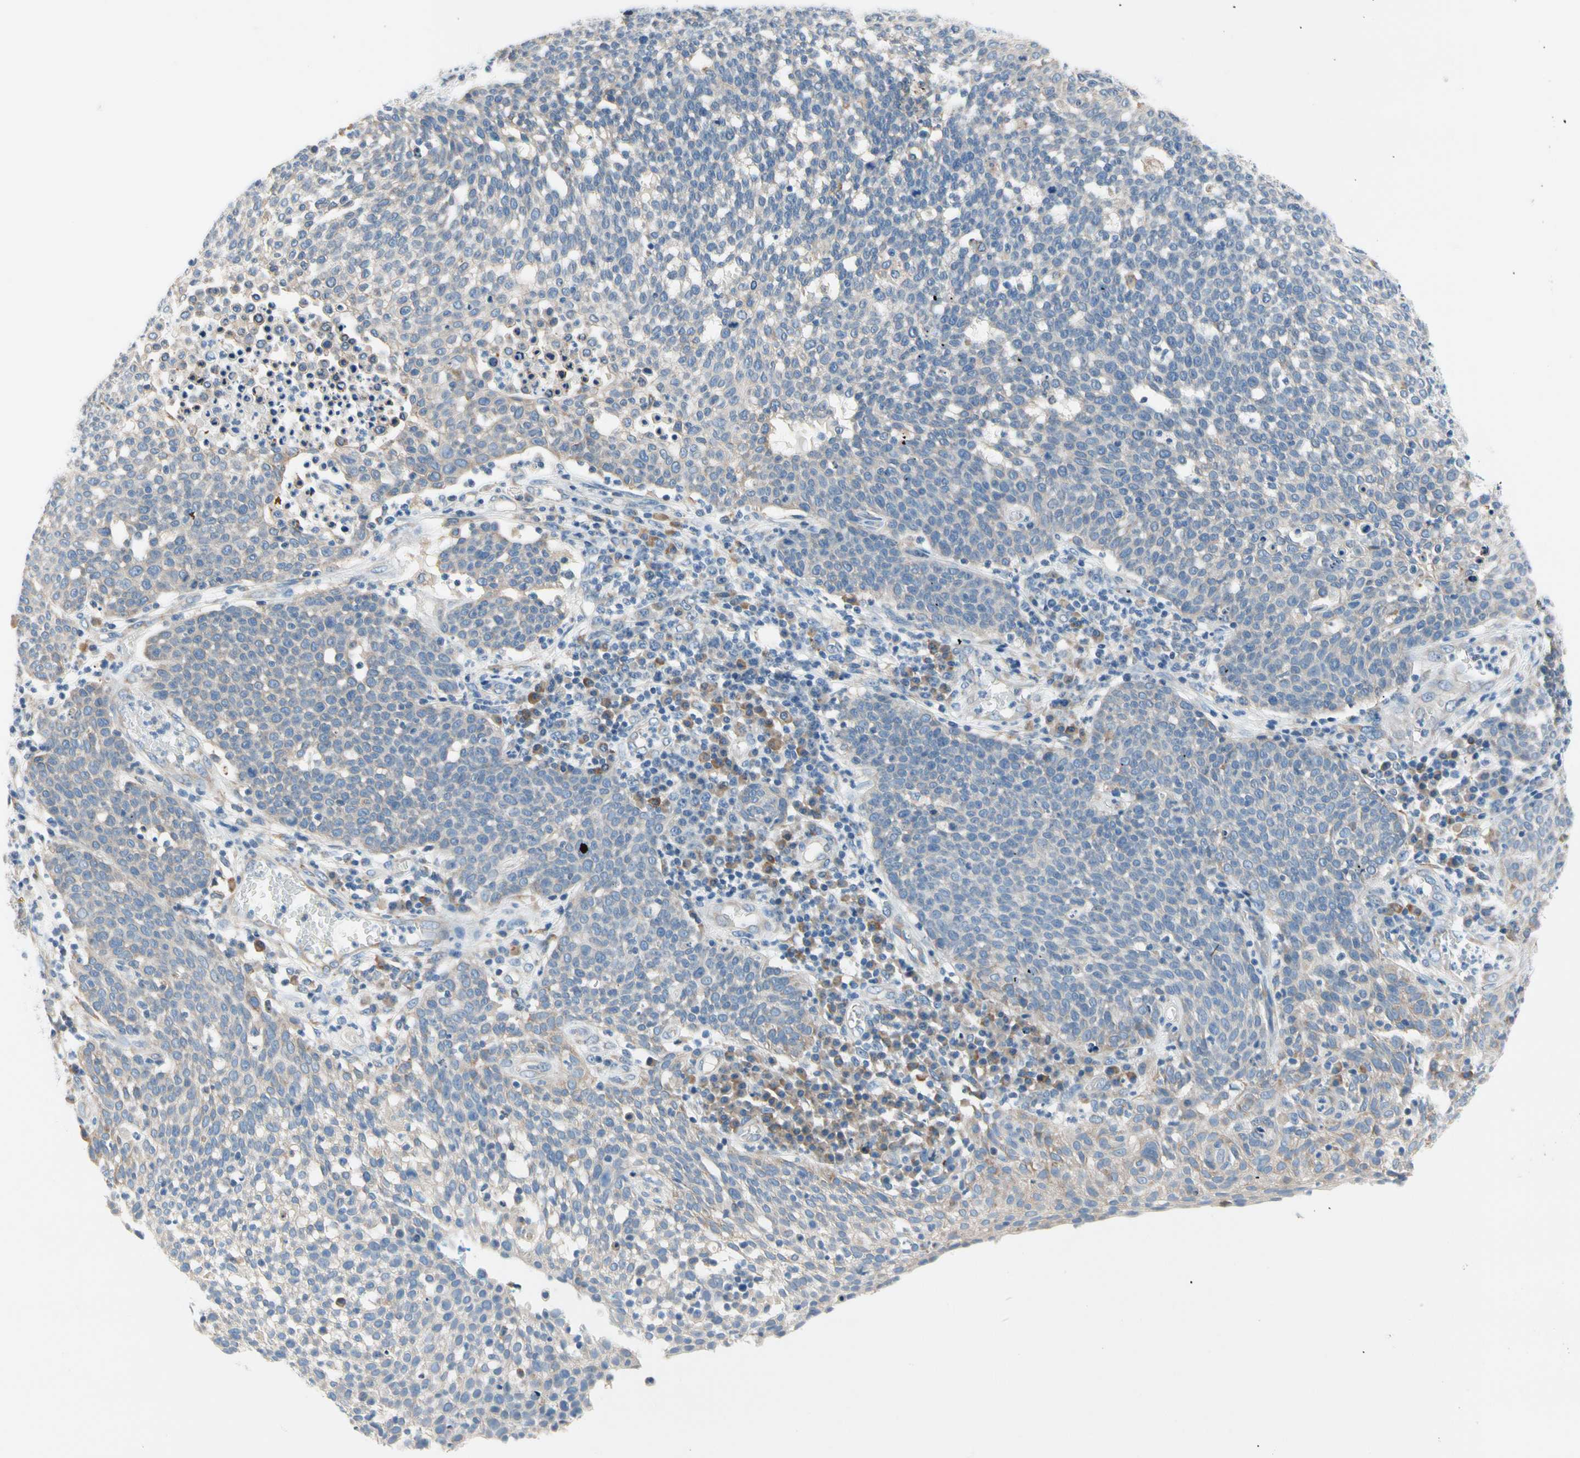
{"staining": {"intensity": "negative", "quantity": "none", "location": "none"}, "tissue": "cervical cancer", "cell_type": "Tumor cells", "image_type": "cancer", "snomed": [{"axis": "morphology", "description": "Squamous cell carcinoma, NOS"}, {"axis": "topography", "description": "Cervix"}], "caption": "An immunohistochemistry (IHC) image of squamous cell carcinoma (cervical) is shown. There is no staining in tumor cells of squamous cell carcinoma (cervical).", "gene": "STXBP1", "patient": {"sex": "female", "age": 34}}